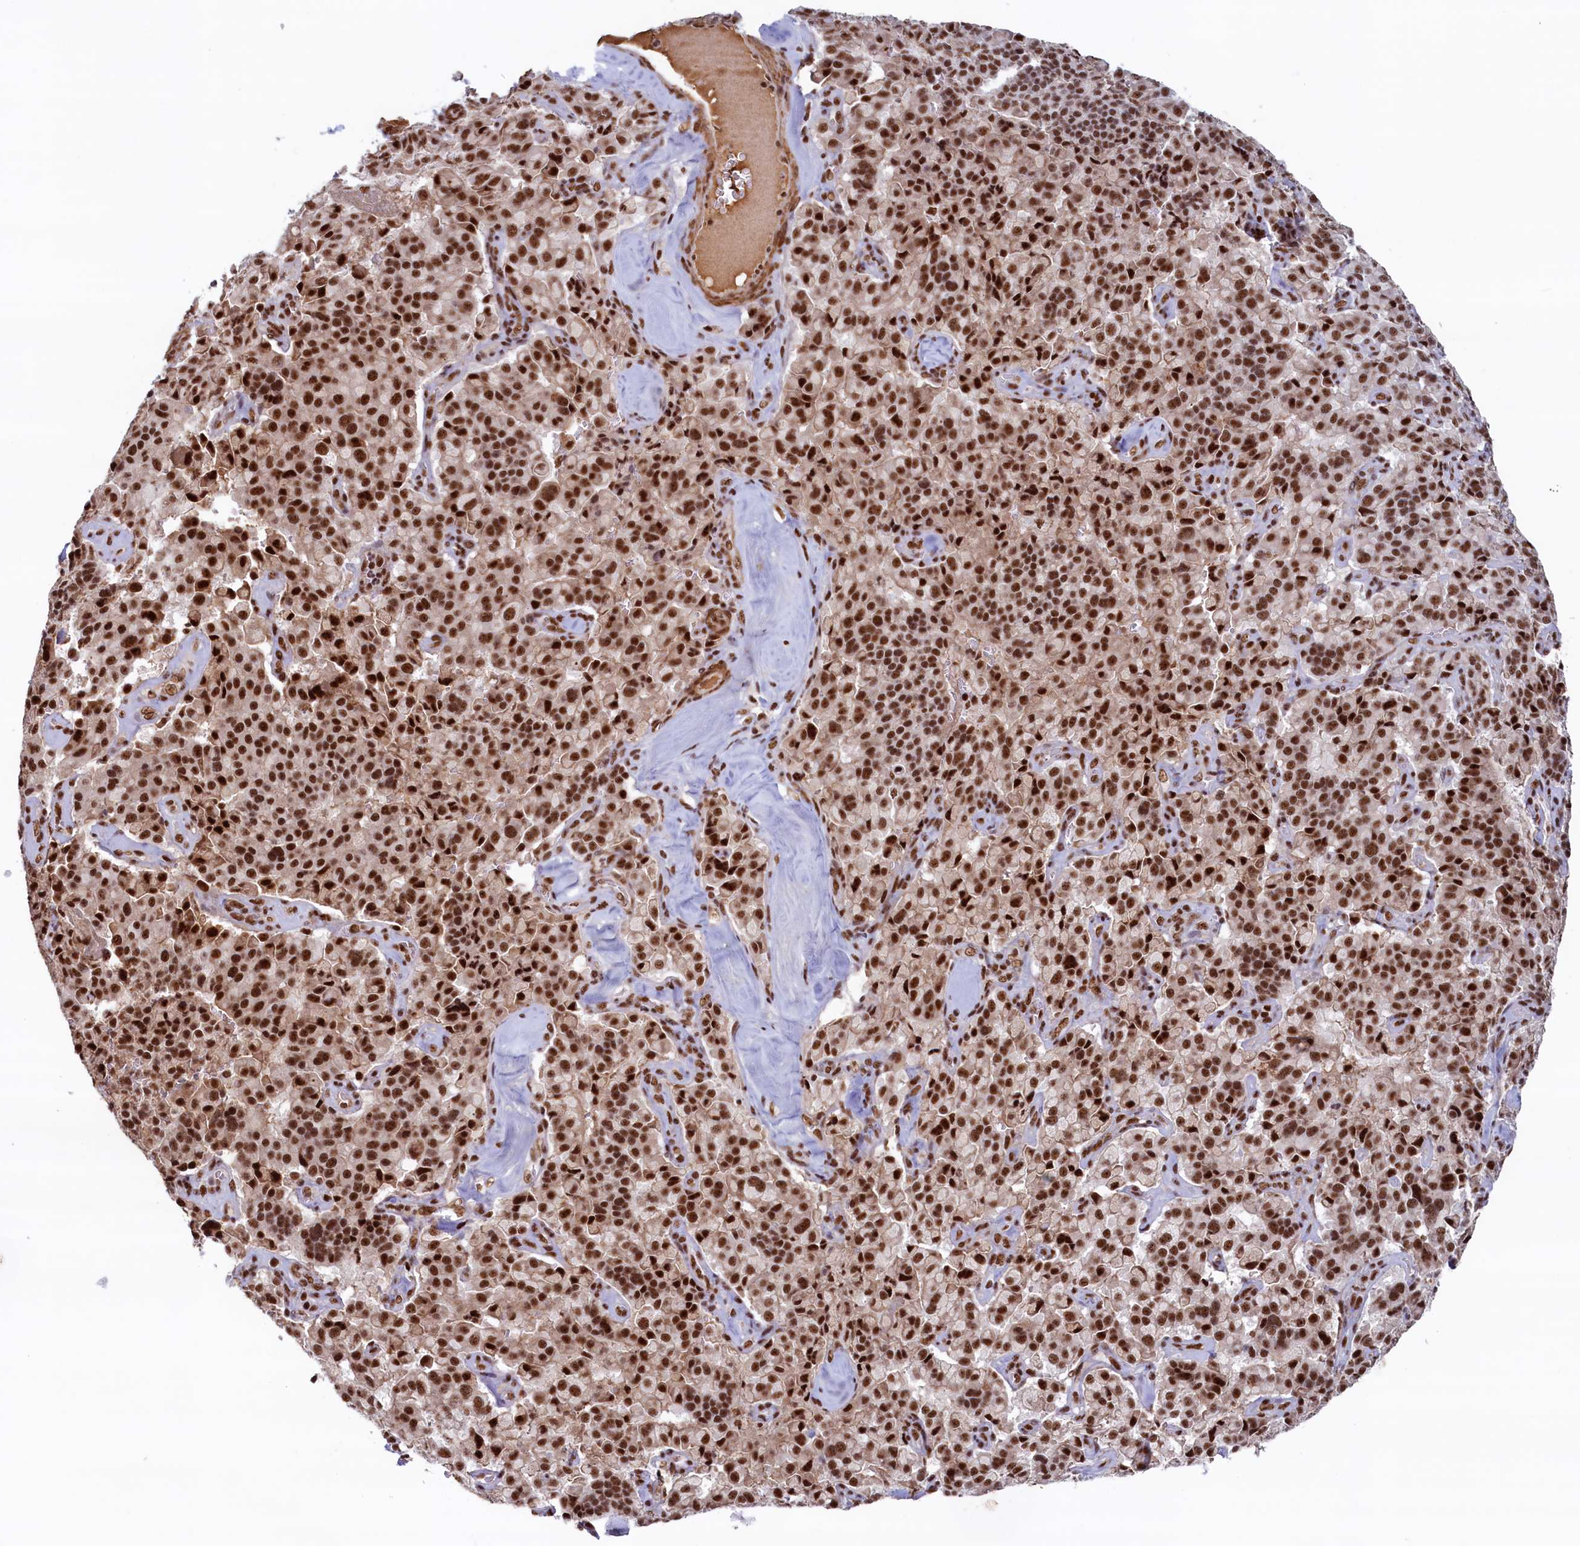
{"staining": {"intensity": "strong", "quantity": ">75%", "location": "nuclear"}, "tissue": "pancreatic cancer", "cell_type": "Tumor cells", "image_type": "cancer", "snomed": [{"axis": "morphology", "description": "Adenocarcinoma, NOS"}, {"axis": "topography", "description": "Pancreas"}], "caption": "Protein positivity by immunohistochemistry (IHC) reveals strong nuclear staining in about >75% of tumor cells in pancreatic adenocarcinoma.", "gene": "ZC3H18", "patient": {"sex": "male", "age": 65}}